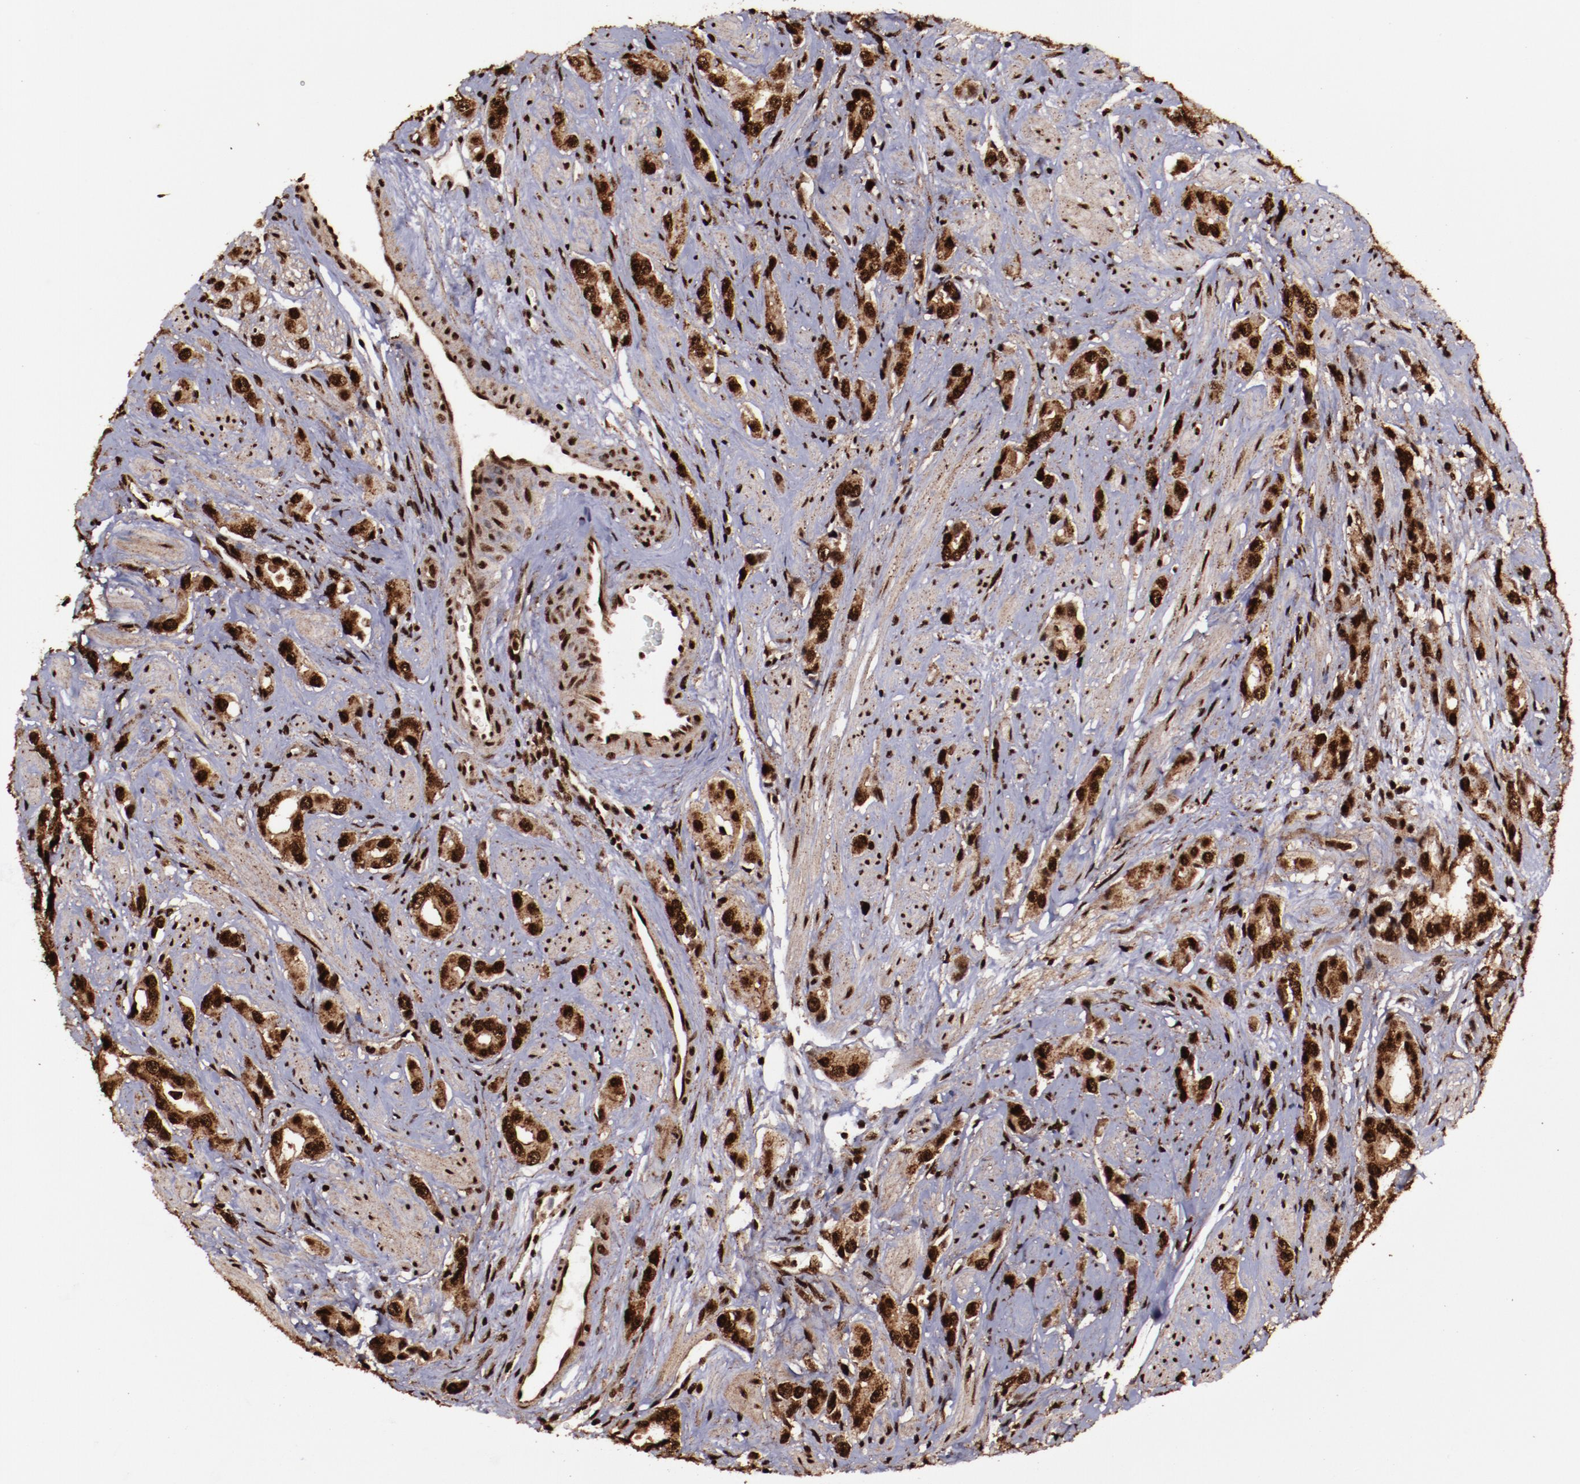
{"staining": {"intensity": "strong", "quantity": ">75%", "location": "cytoplasmic/membranous,nuclear"}, "tissue": "prostate cancer", "cell_type": "Tumor cells", "image_type": "cancer", "snomed": [{"axis": "morphology", "description": "Adenocarcinoma, Medium grade"}, {"axis": "topography", "description": "Prostate"}], "caption": "Protein analysis of prostate cancer (adenocarcinoma (medium-grade)) tissue demonstrates strong cytoplasmic/membranous and nuclear expression in about >75% of tumor cells.", "gene": "SNW1", "patient": {"sex": "male", "age": 53}}